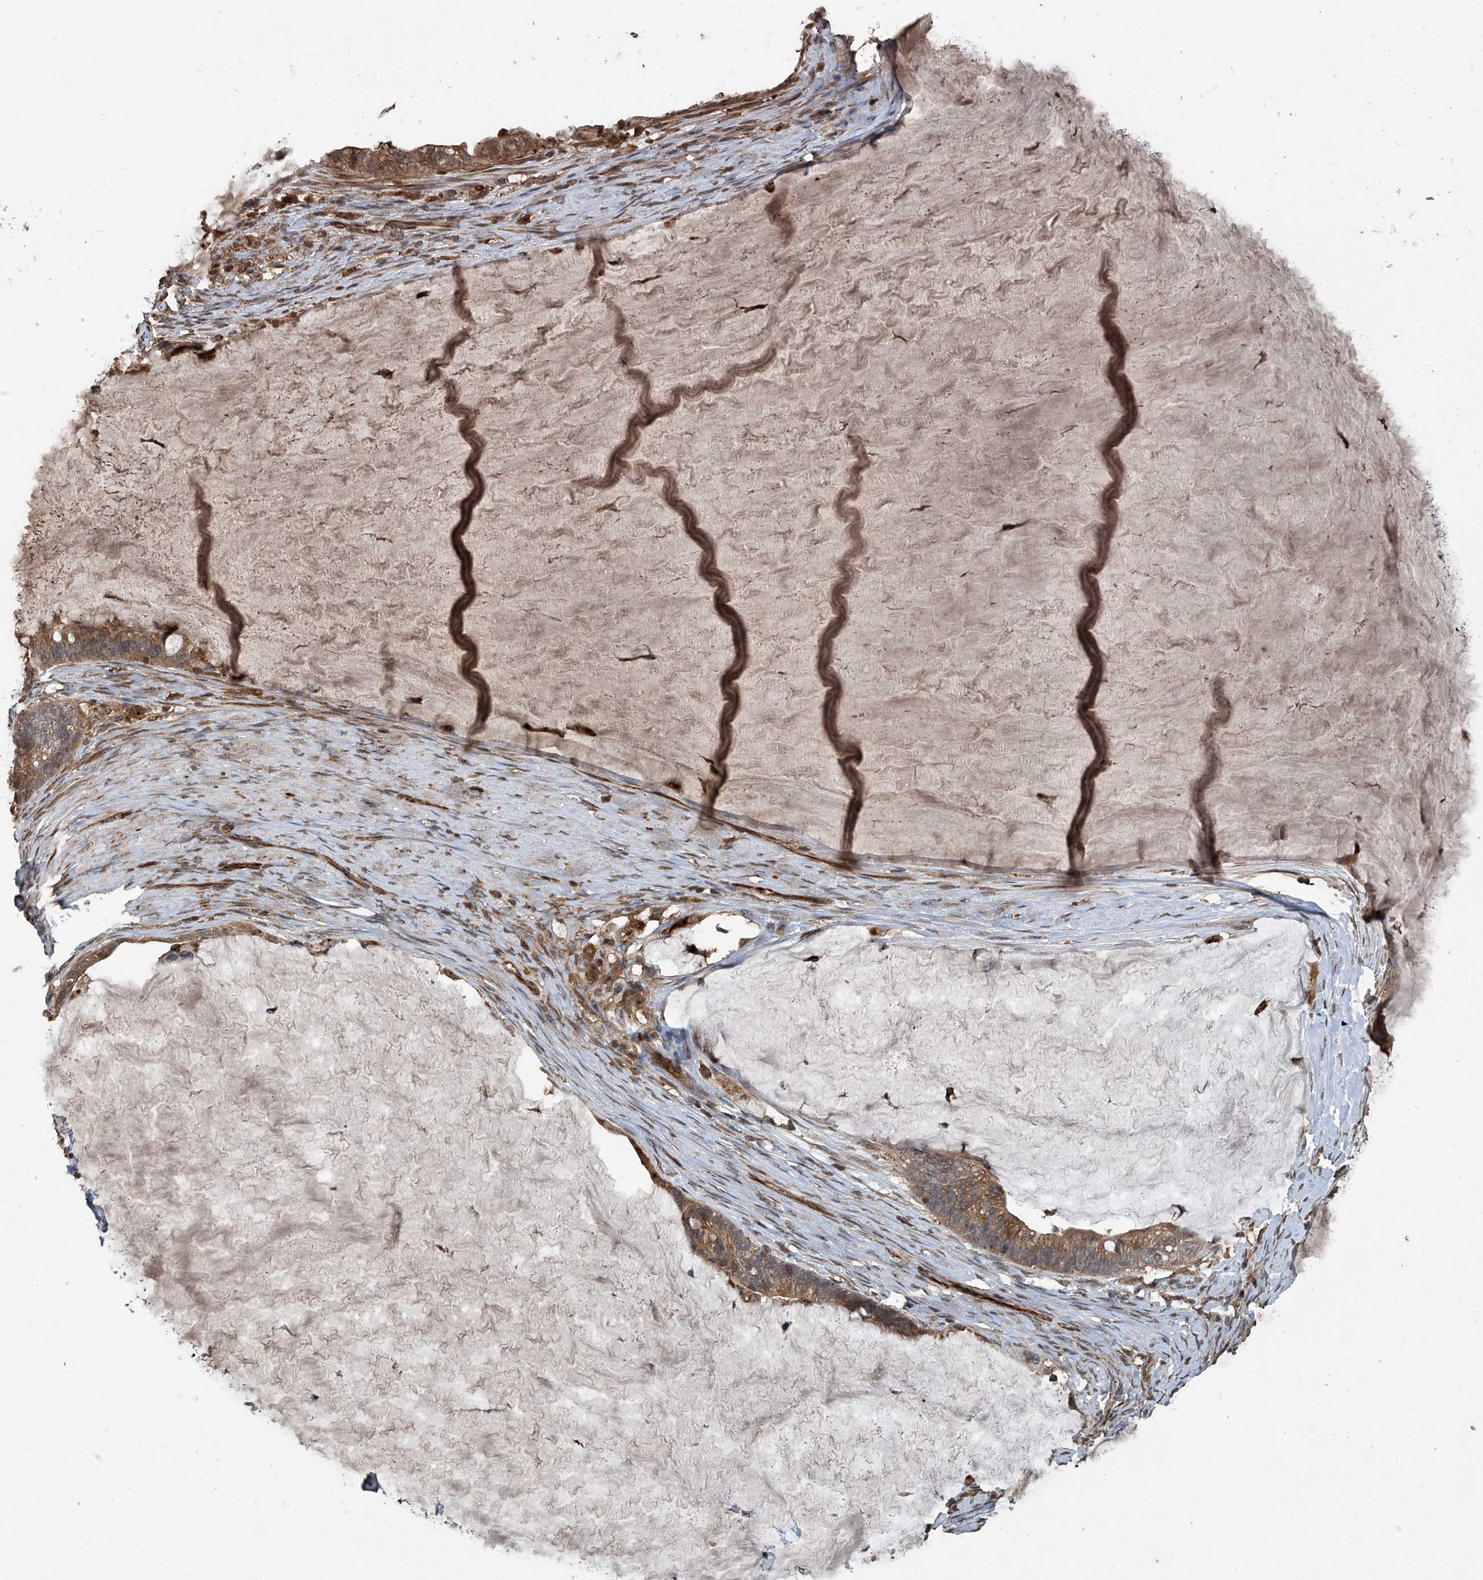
{"staining": {"intensity": "moderate", "quantity": ">75%", "location": "cytoplasmic/membranous"}, "tissue": "ovarian cancer", "cell_type": "Tumor cells", "image_type": "cancer", "snomed": [{"axis": "morphology", "description": "Cystadenocarcinoma, mucinous, NOS"}, {"axis": "topography", "description": "Ovary"}], "caption": "A histopathology image of ovarian cancer (mucinous cystadenocarcinoma) stained for a protein shows moderate cytoplasmic/membranous brown staining in tumor cells.", "gene": "GPR132", "patient": {"sex": "female", "age": 61}}